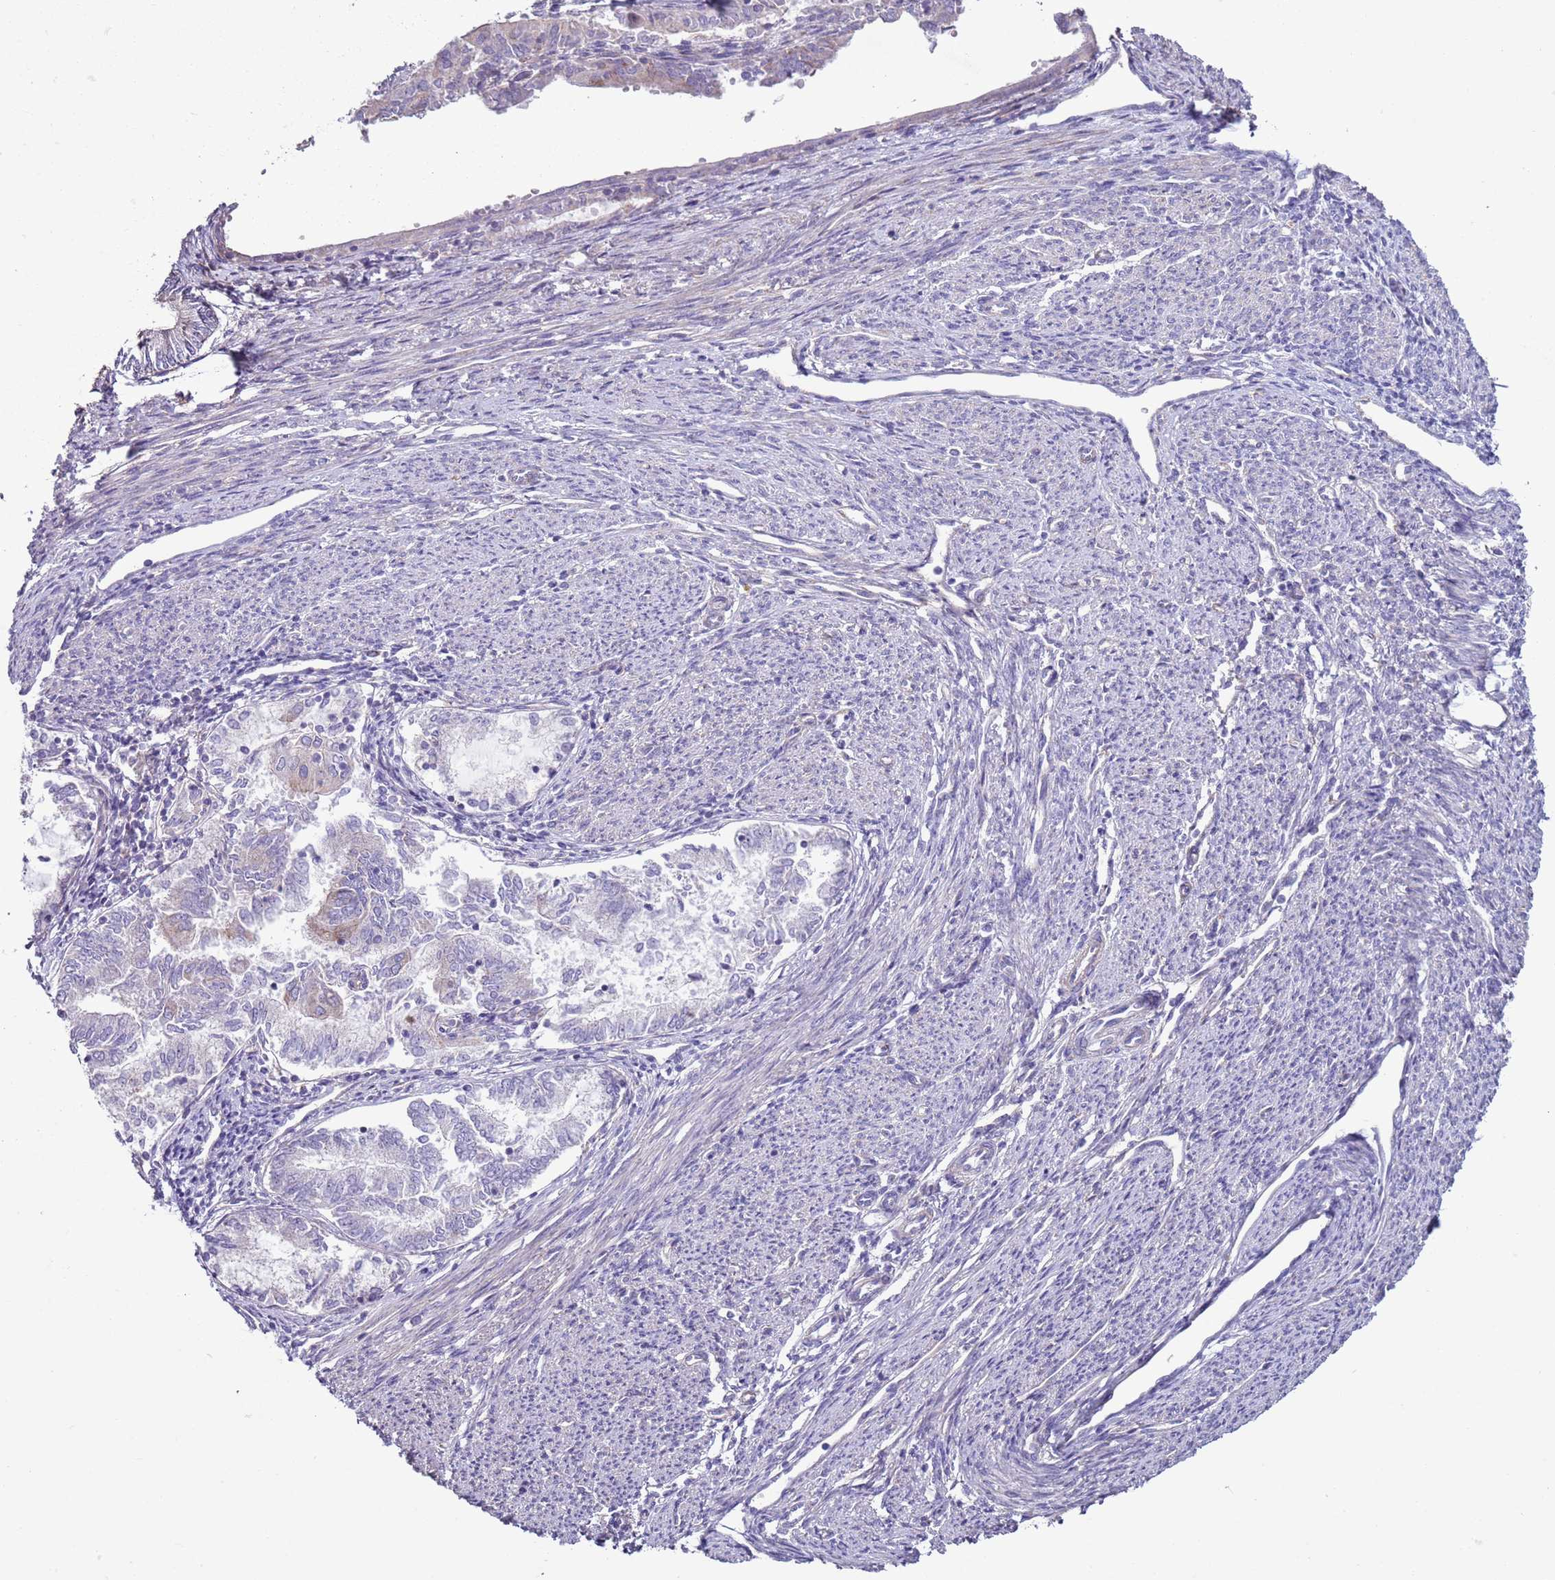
{"staining": {"intensity": "negative", "quantity": "none", "location": "none"}, "tissue": "endometrial cancer", "cell_type": "Tumor cells", "image_type": "cancer", "snomed": [{"axis": "morphology", "description": "Adenocarcinoma, NOS"}, {"axis": "topography", "description": "Endometrium"}], "caption": "A micrograph of endometrial adenocarcinoma stained for a protein demonstrates no brown staining in tumor cells.", "gene": "HEATR1", "patient": {"sex": "female", "age": 79}}